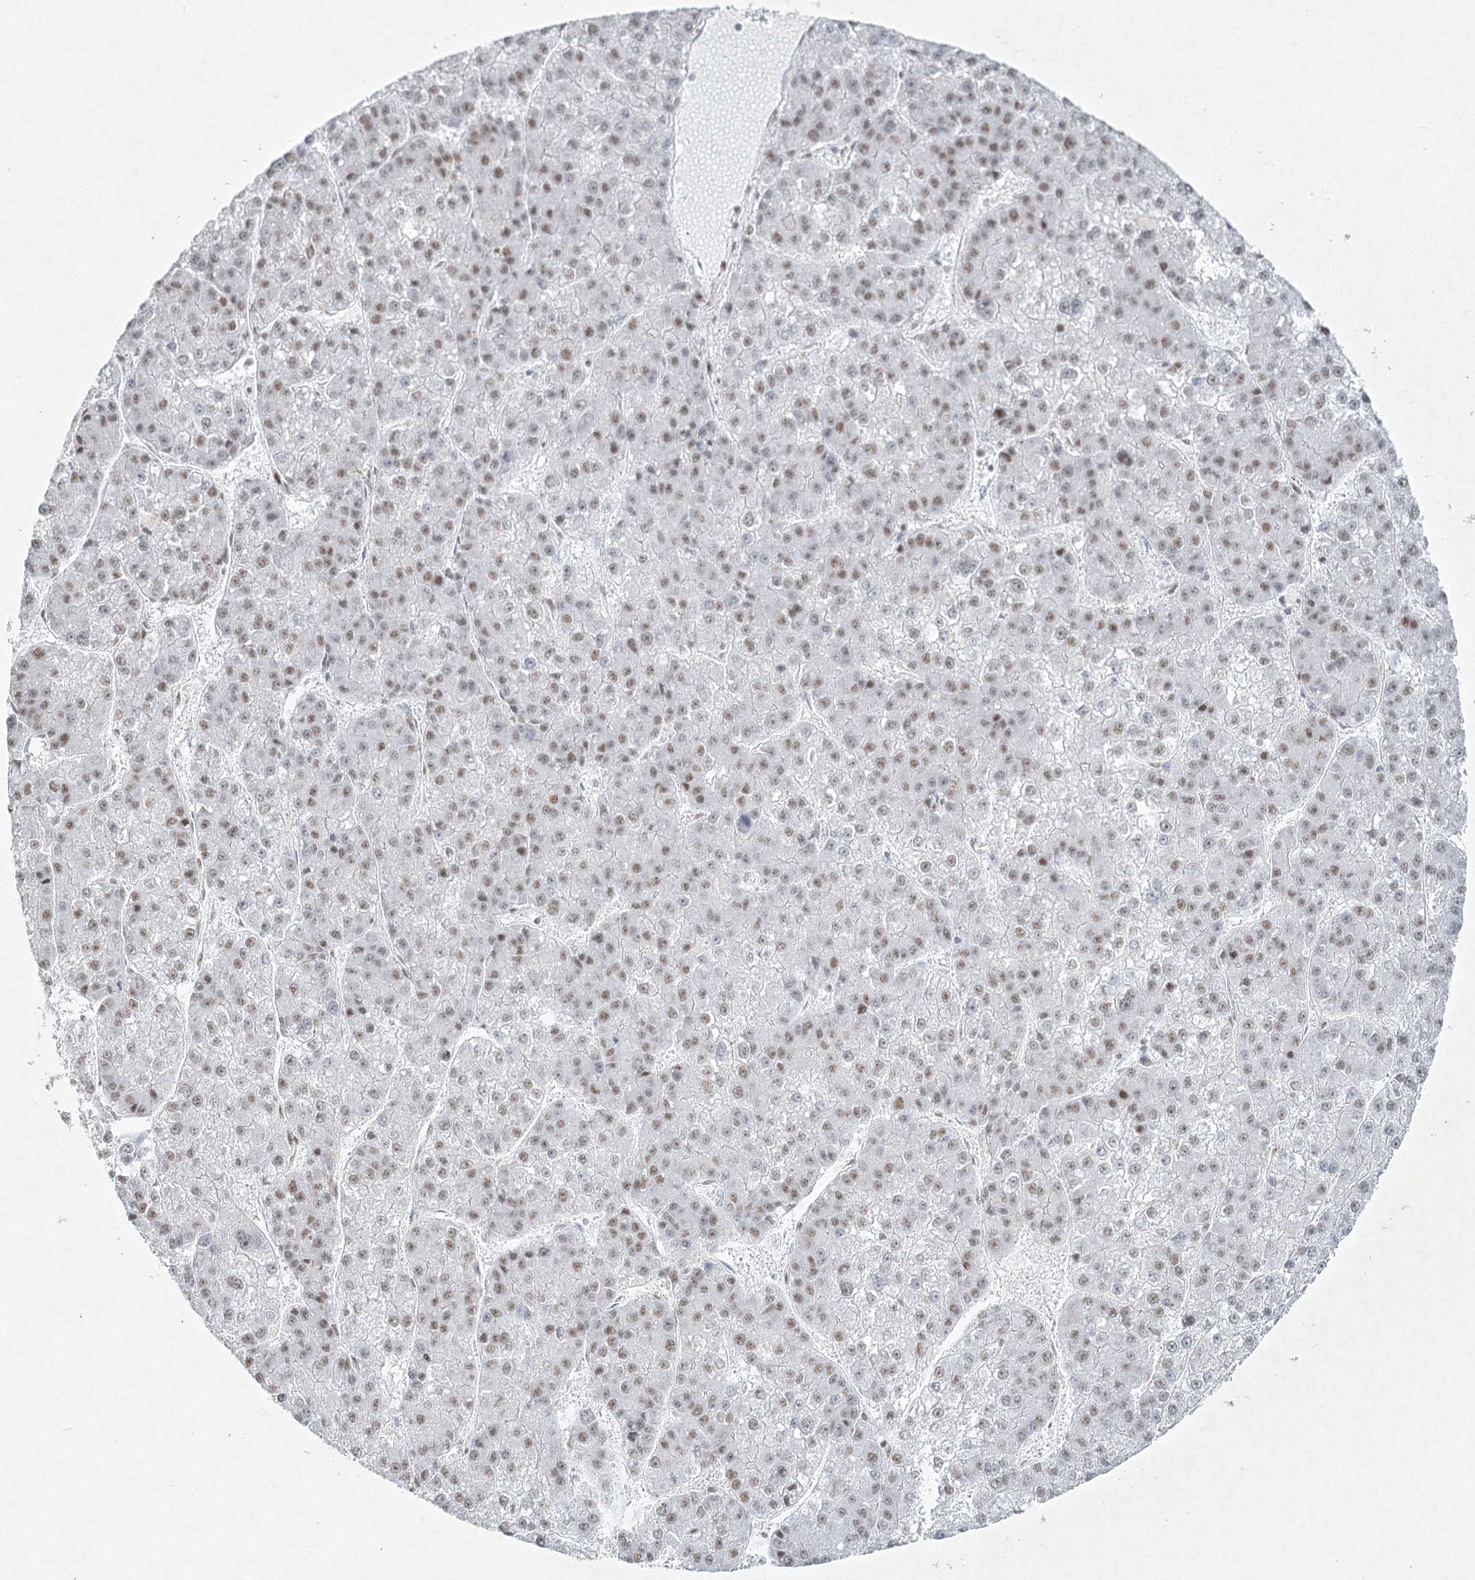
{"staining": {"intensity": "weak", "quantity": ">75%", "location": "nuclear"}, "tissue": "liver cancer", "cell_type": "Tumor cells", "image_type": "cancer", "snomed": [{"axis": "morphology", "description": "Carcinoma, Hepatocellular, NOS"}, {"axis": "topography", "description": "Liver"}], "caption": "This is an image of immunohistochemistry staining of liver hepatocellular carcinoma, which shows weak staining in the nuclear of tumor cells.", "gene": "U2SURP", "patient": {"sex": "female", "age": 73}}